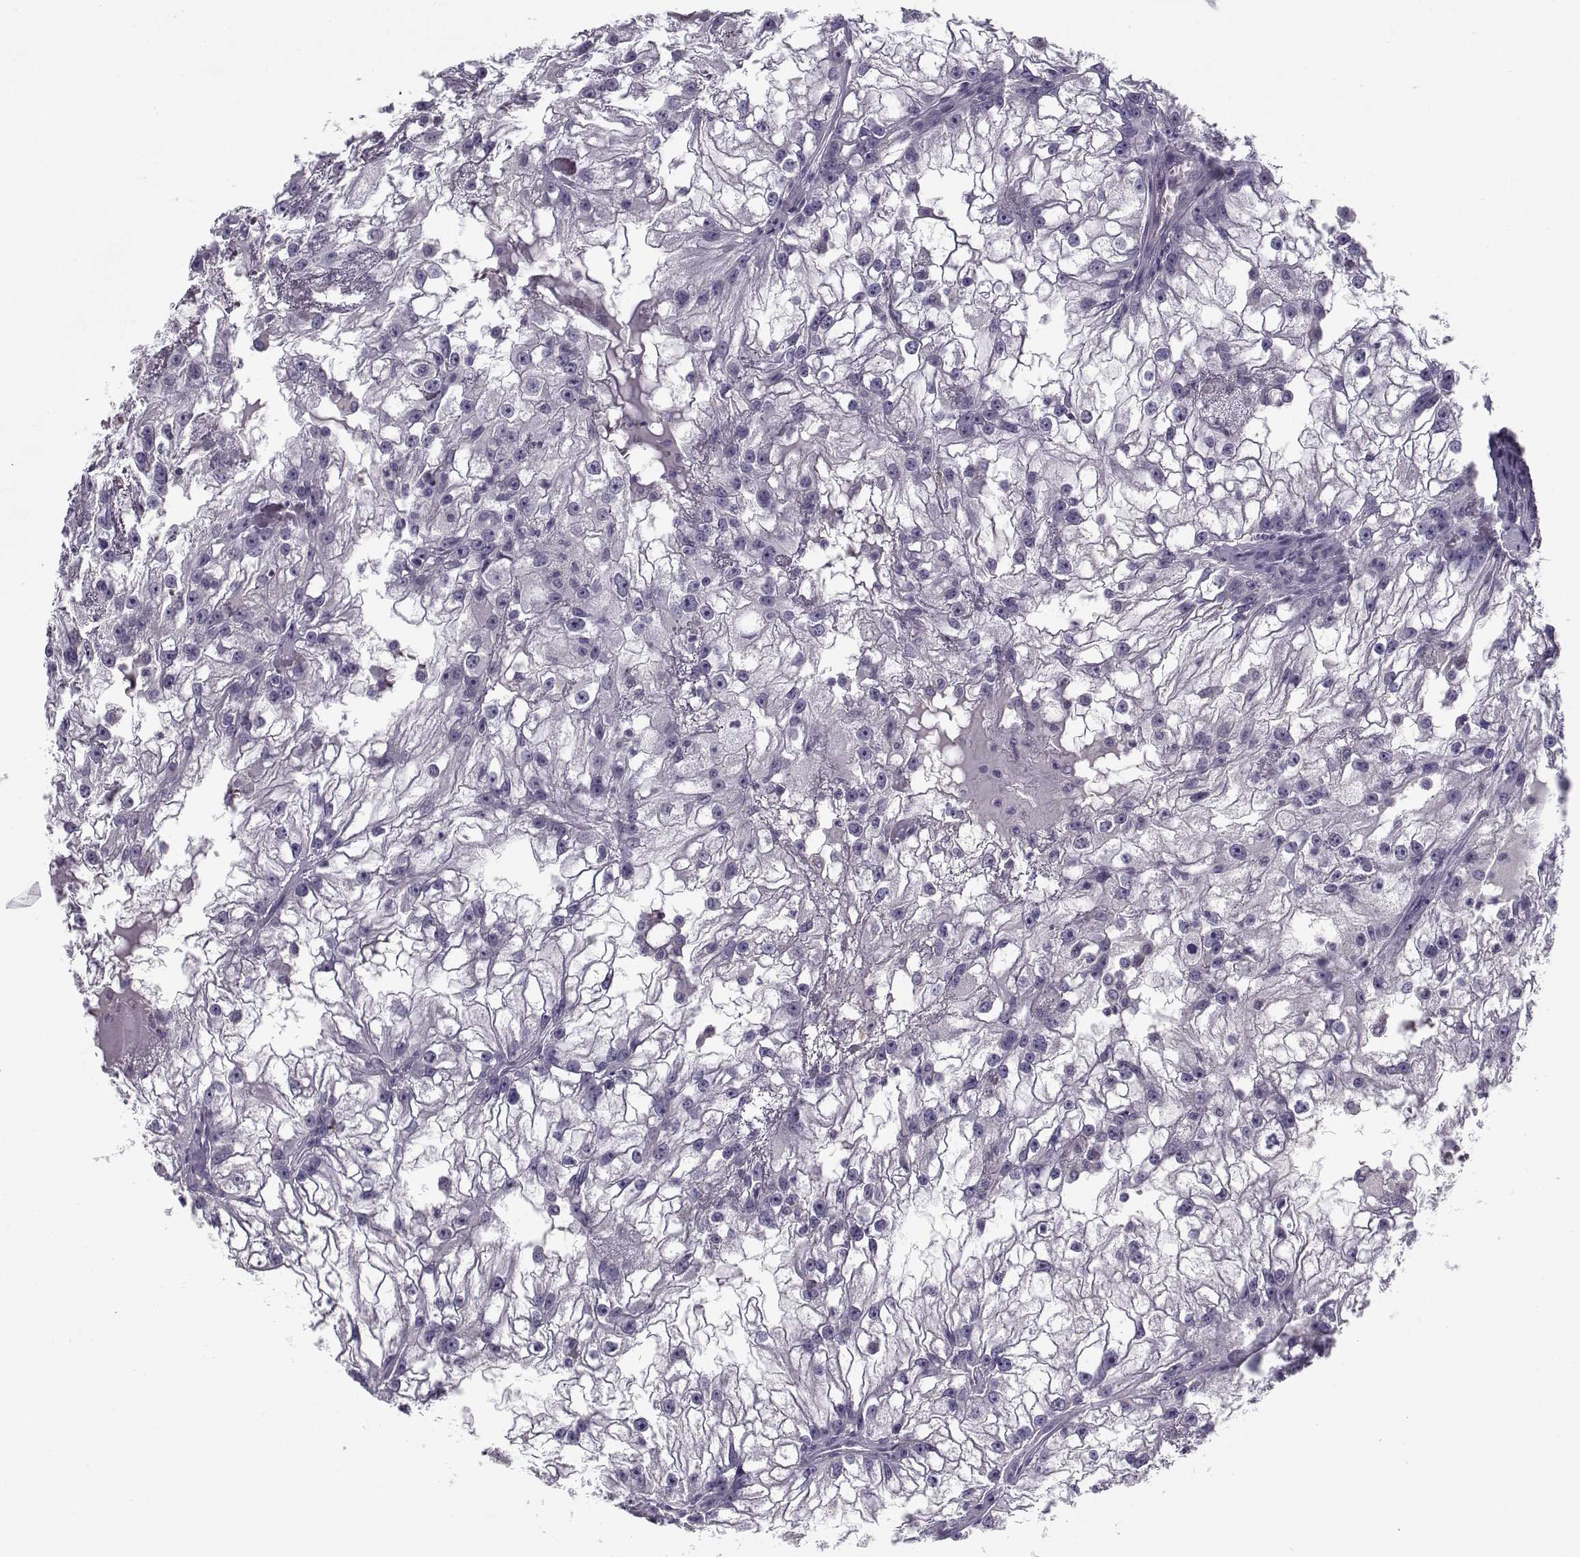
{"staining": {"intensity": "negative", "quantity": "none", "location": "none"}, "tissue": "renal cancer", "cell_type": "Tumor cells", "image_type": "cancer", "snomed": [{"axis": "morphology", "description": "Adenocarcinoma, NOS"}, {"axis": "topography", "description": "Kidney"}], "caption": "The immunohistochemistry (IHC) image has no significant positivity in tumor cells of adenocarcinoma (renal) tissue. (DAB immunohistochemistry with hematoxylin counter stain).", "gene": "CFAP77", "patient": {"sex": "male", "age": 59}}